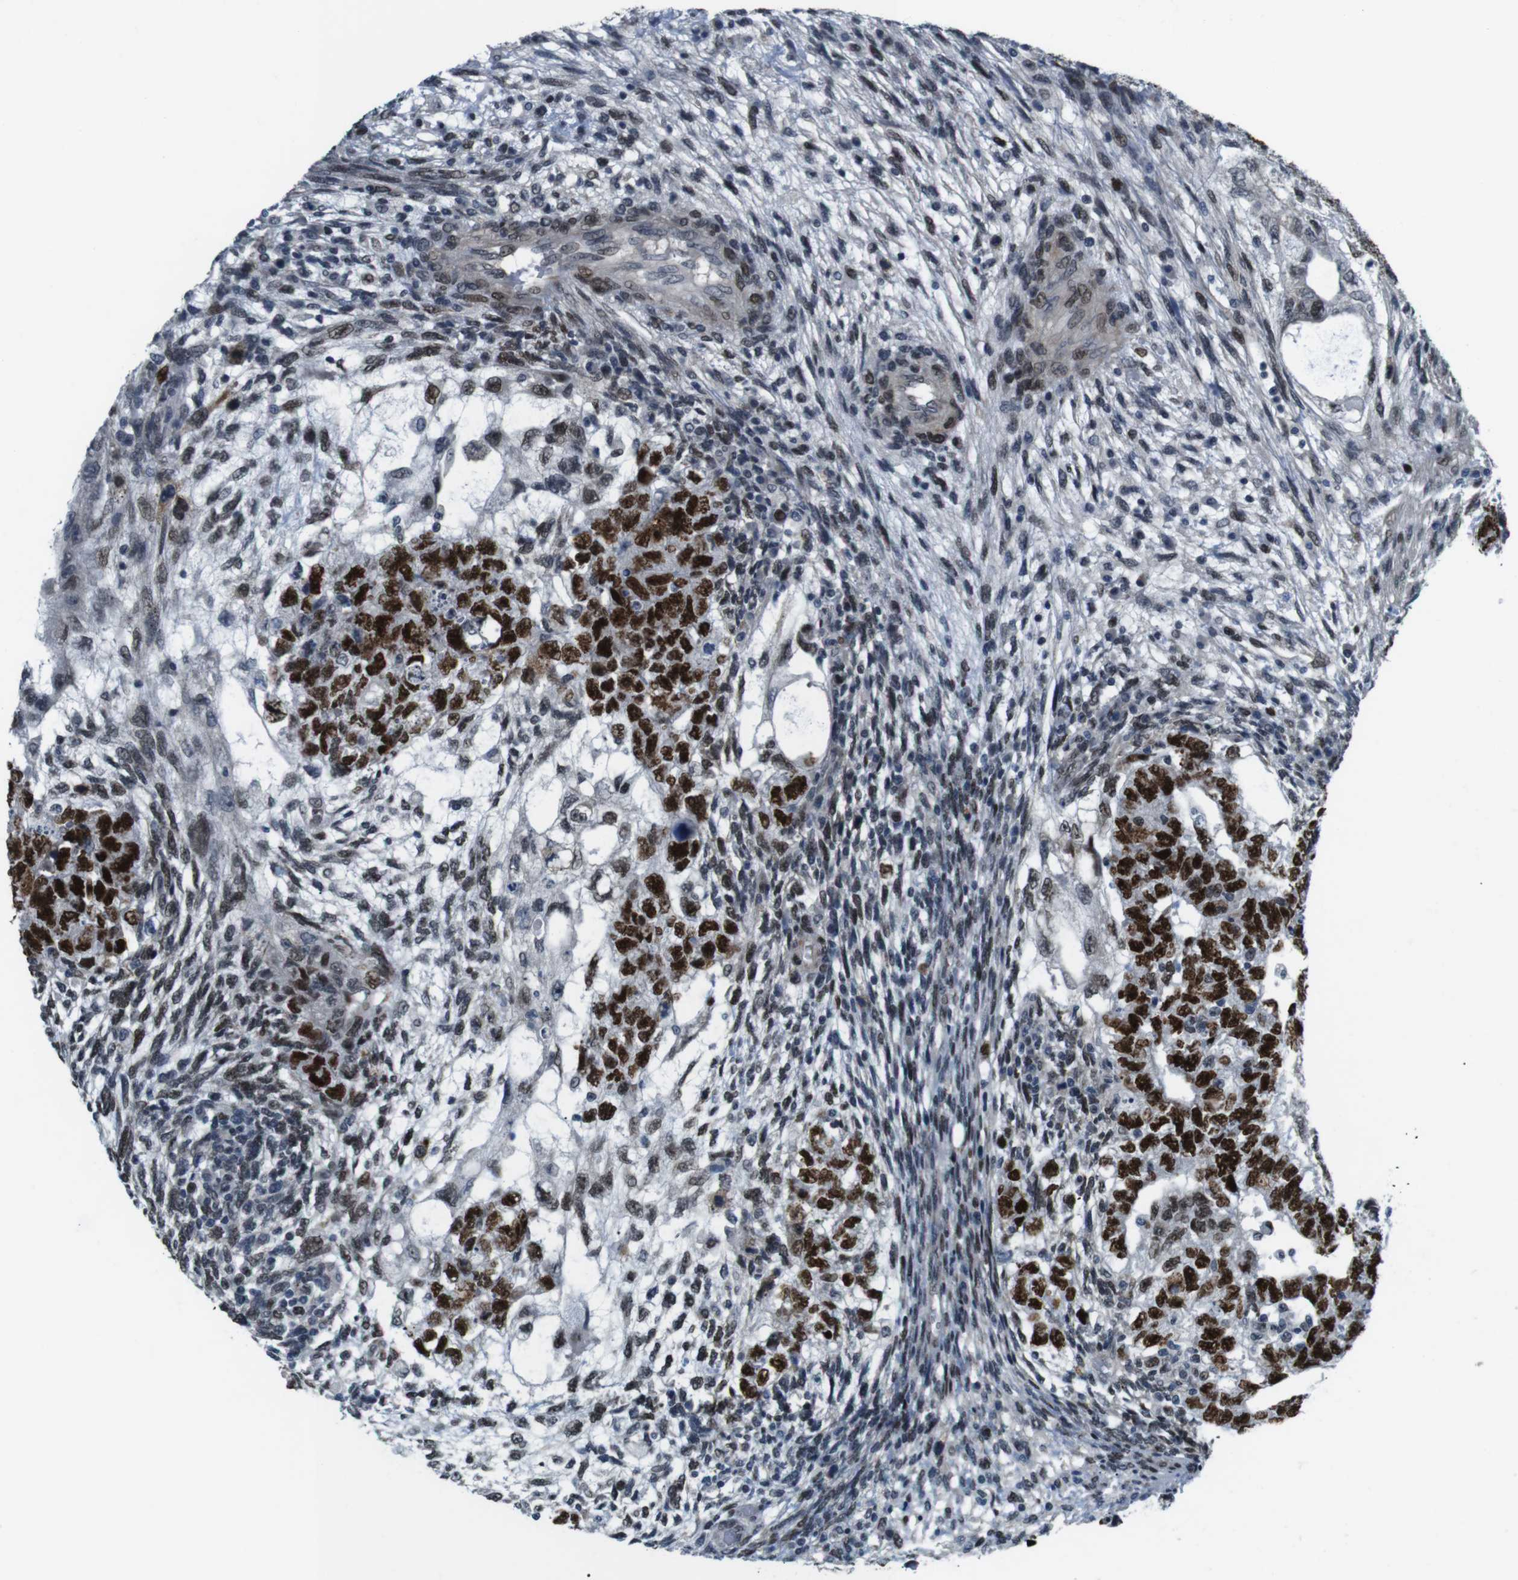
{"staining": {"intensity": "strong", "quantity": ">75%", "location": "nuclear"}, "tissue": "testis cancer", "cell_type": "Tumor cells", "image_type": "cancer", "snomed": [{"axis": "morphology", "description": "Normal tissue, NOS"}, {"axis": "morphology", "description": "Carcinoma, Embryonal, NOS"}, {"axis": "topography", "description": "Testis"}], "caption": "This histopathology image exhibits immunohistochemistry staining of human embryonal carcinoma (testis), with high strong nuclear staining in about >75% of tumor cells.", "gene": "SMCO2", "patient": {"sex": "male", "age": 36}}